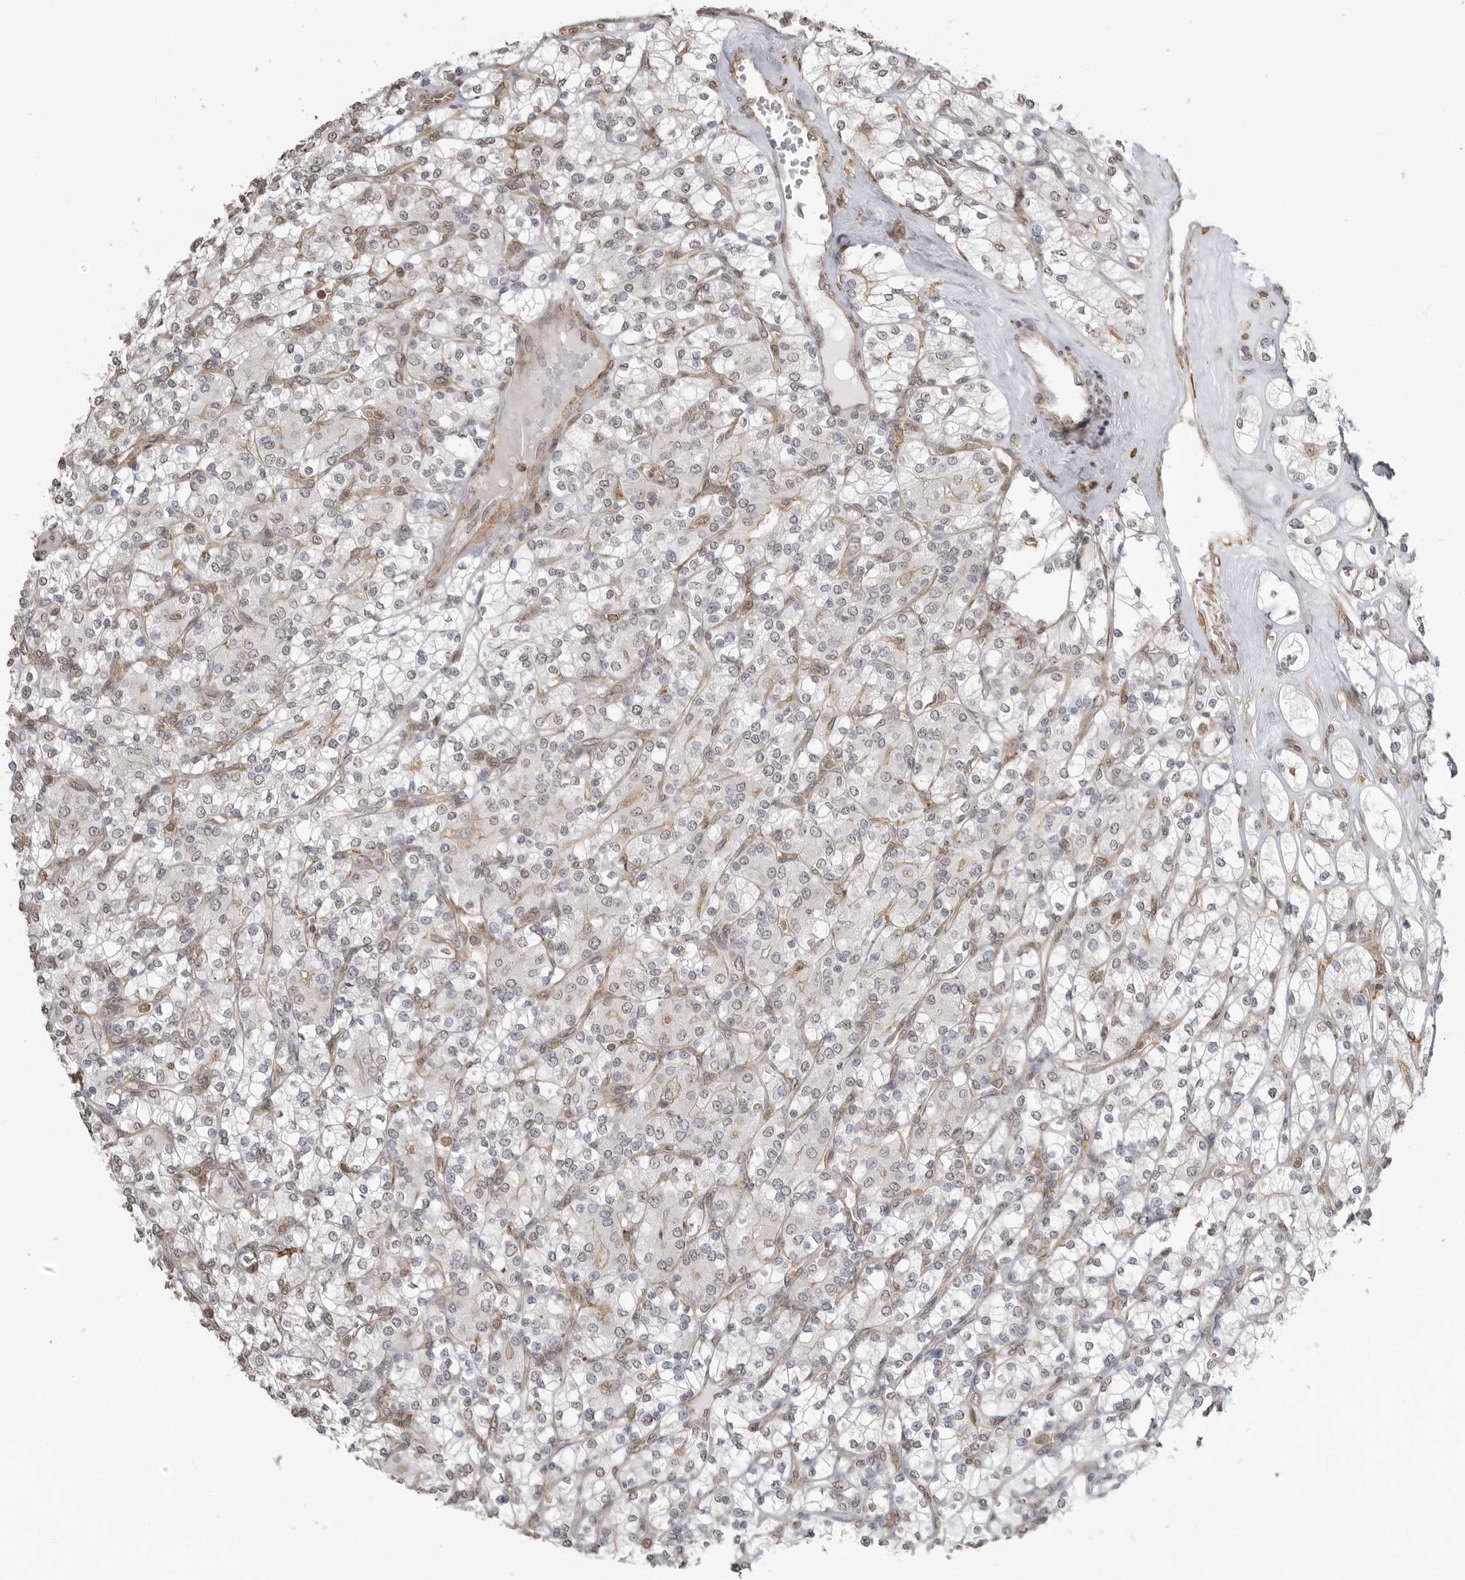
{"staining": {"intensity": "negative", "quantity": "none", "location": "none"}, "tissue": "renal cancer", "cell_type": "Tumor cells", "image_type": "cancer", "snomed": [{"axis": "morphology", "description": "Adenocarcinoma, NOS"}, {"axis": "topography", "description": "Kidney"}], "caption": "DAB (3,3'-diaminobenzidine) immunohistochemical staining of human adenocarcinoma (renal) demonstrates no significant staining in tumor cells.", "gene": "GPC2", "patient": {"sex": "male", "age": 77}}